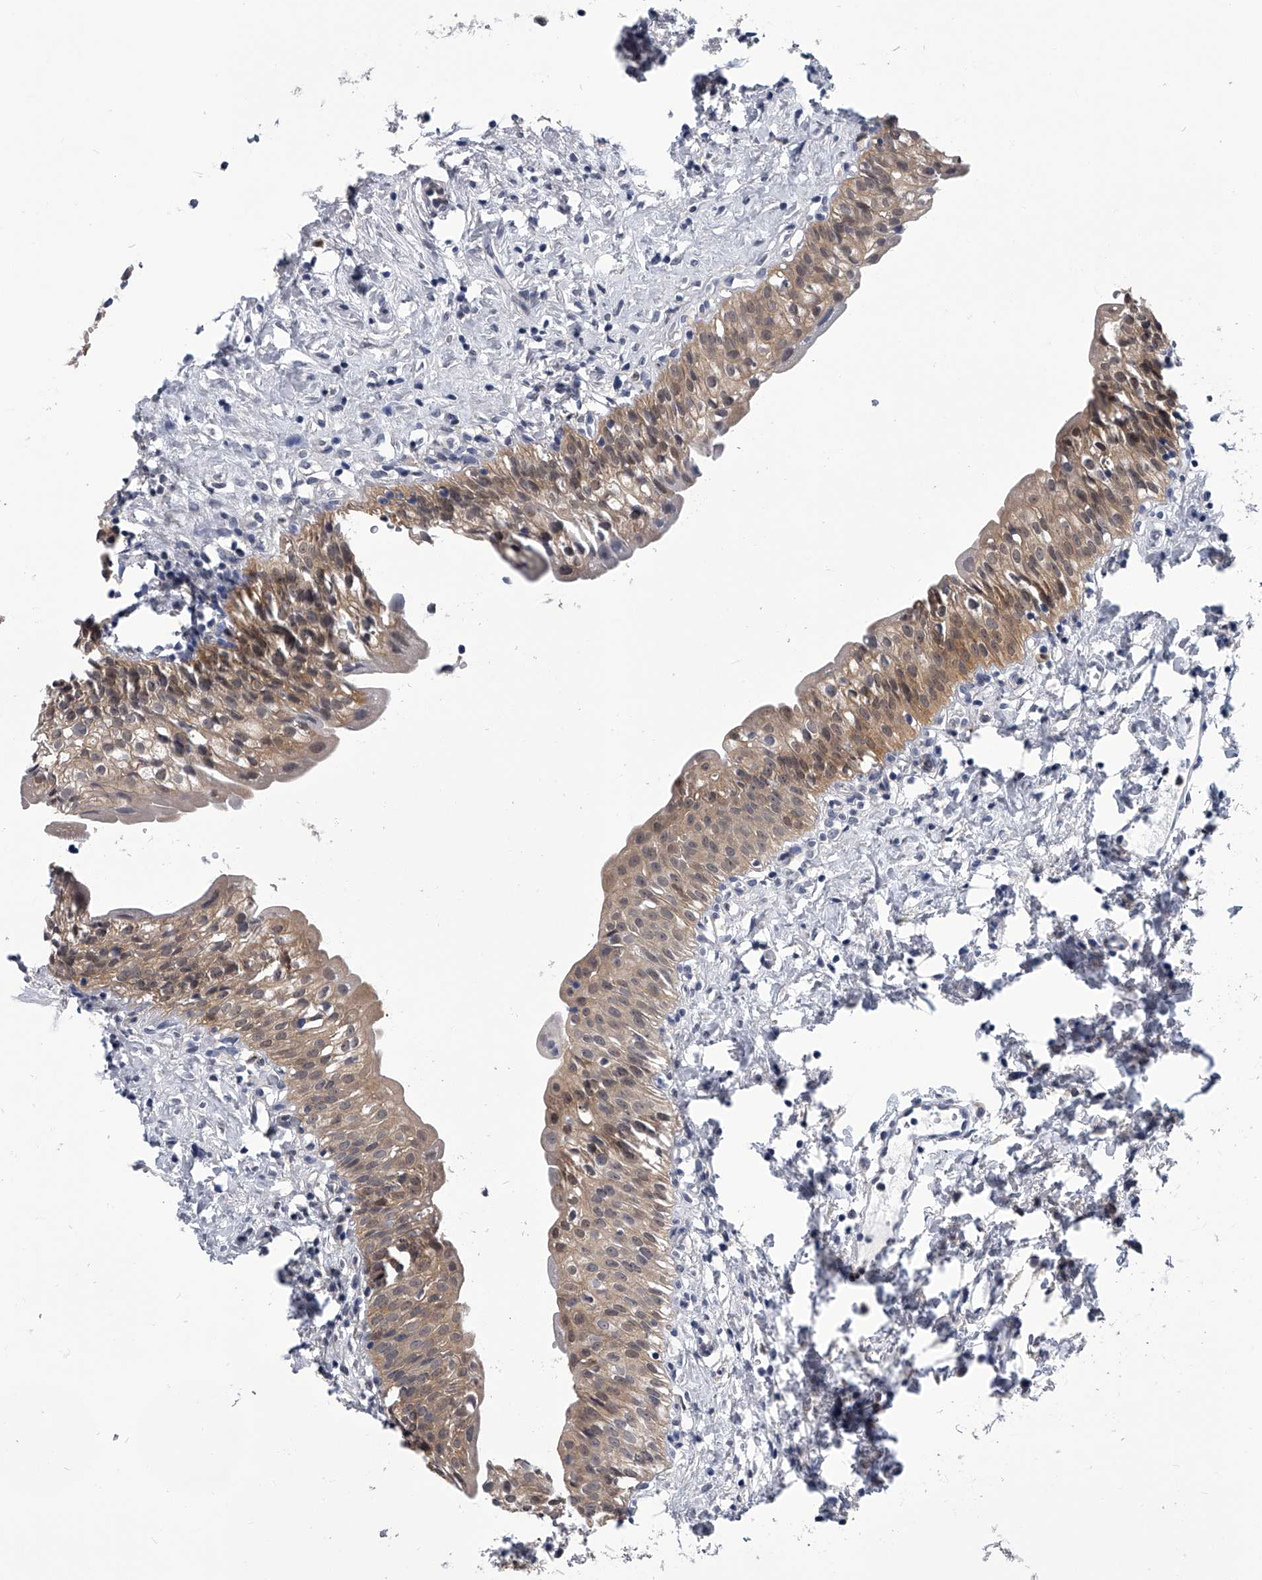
{"staining": {"intensity": "weak", "quantity": ">75%", "location": "cytoplasmic/membranous"}, "tissue": "urinary bladder", "cell_type": "Urothelial cells", "image_type": "normal", "snomed": [{"axis": "morphology", "description": "Normal tissue, NOS"}, {"axis": "topography", "description": "Urinary bladder"}], "caption": "Immunohistochemistry (IHC) photomicrograph of benign human urinary bladder stained for a protein (brown), which demonstrates low levels of weak cytoplasmic/membranous positivity in about >75% of urothelial cells.", "gene": "PDXK", "patient": {"sex": "male", "age": 51}}